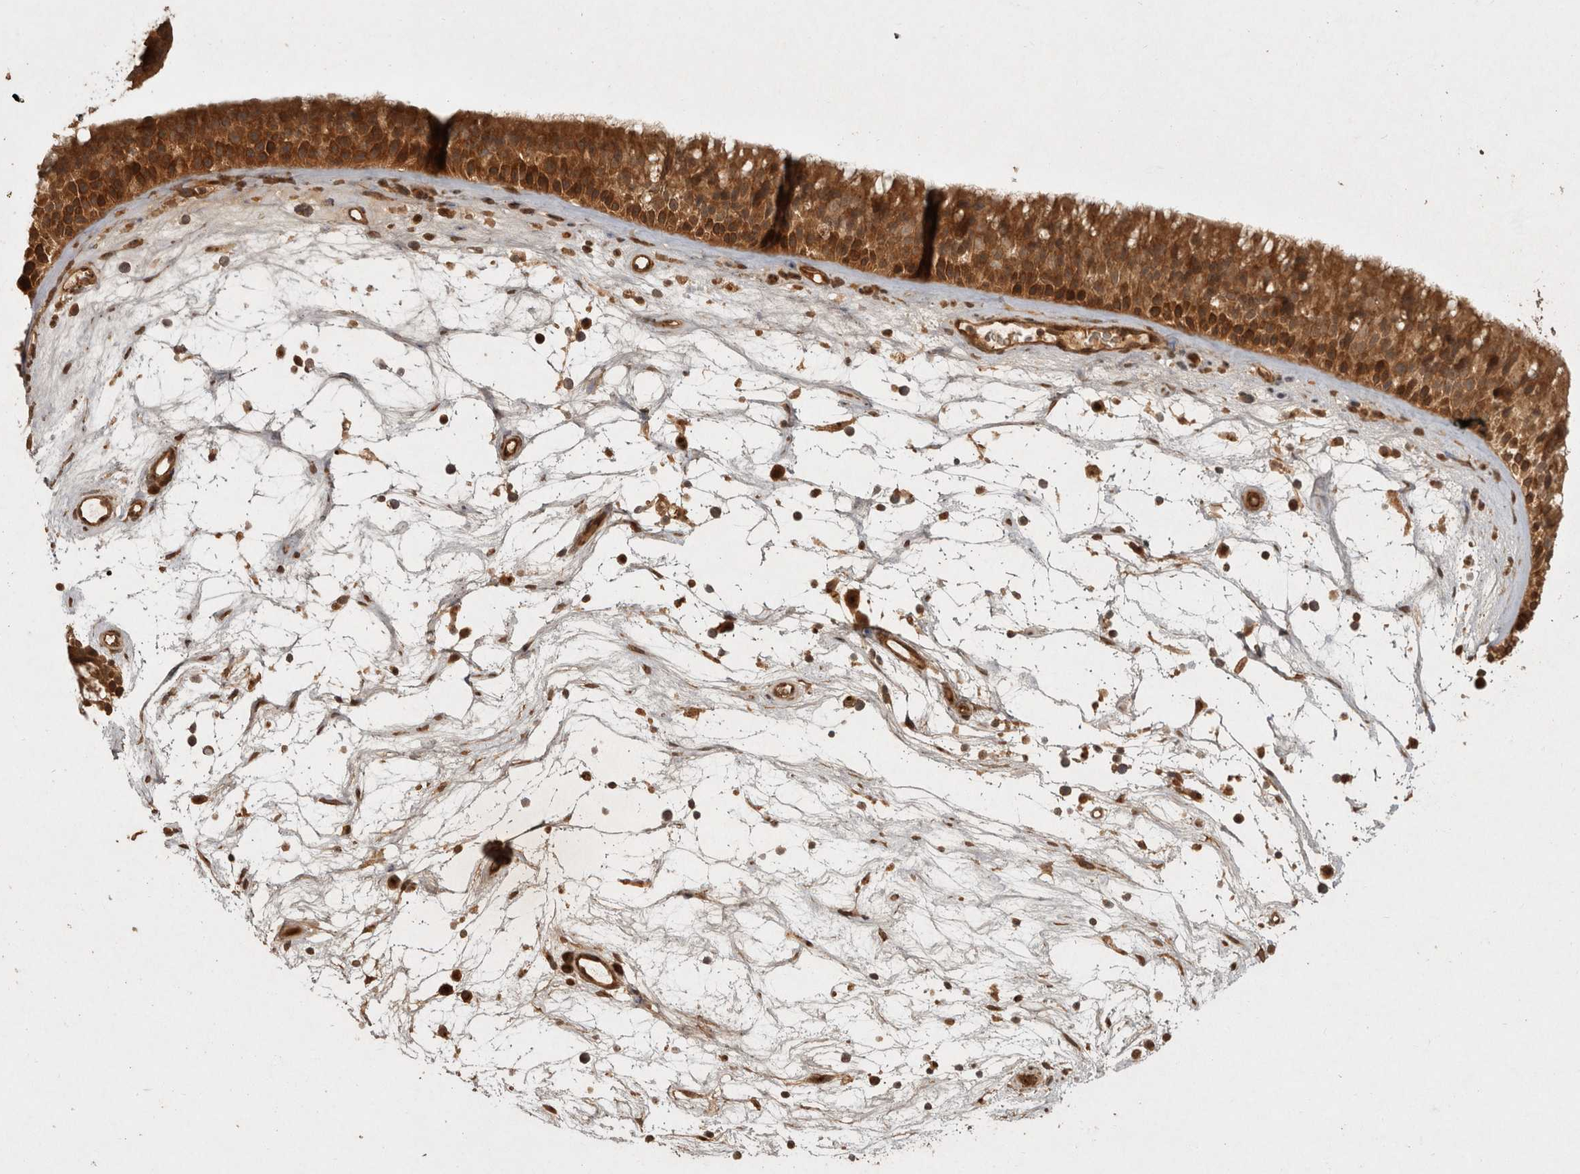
{"staining": {"intensity": "strong", "quantity": ">75%", "location": "cytoplasmic/membranous"}, "tissue": "nasopharynx", "cell_type": "Respiratory epithelial cells", "image_type": "normal", "snomed": [{"axis": "morphology", "description": "Normal tissue, NOS"}, {"axis": "topography", "description": "Nasopharynx"}], "caption": "Immunohistochemistry staining of benign nasopharynx, which displays high levels of strong cytoplasmic/membranous positivity in about >75% of respiratory epithelial cells indicating strong cytoplasmic/membranous protein expression. The staining was performed using DAB (brown) for protein detection and nuclei were counterstained in hematoxylin (blue).", "gene": "CAMSAP2", "patient": {"sex": "male", "age": 64}}